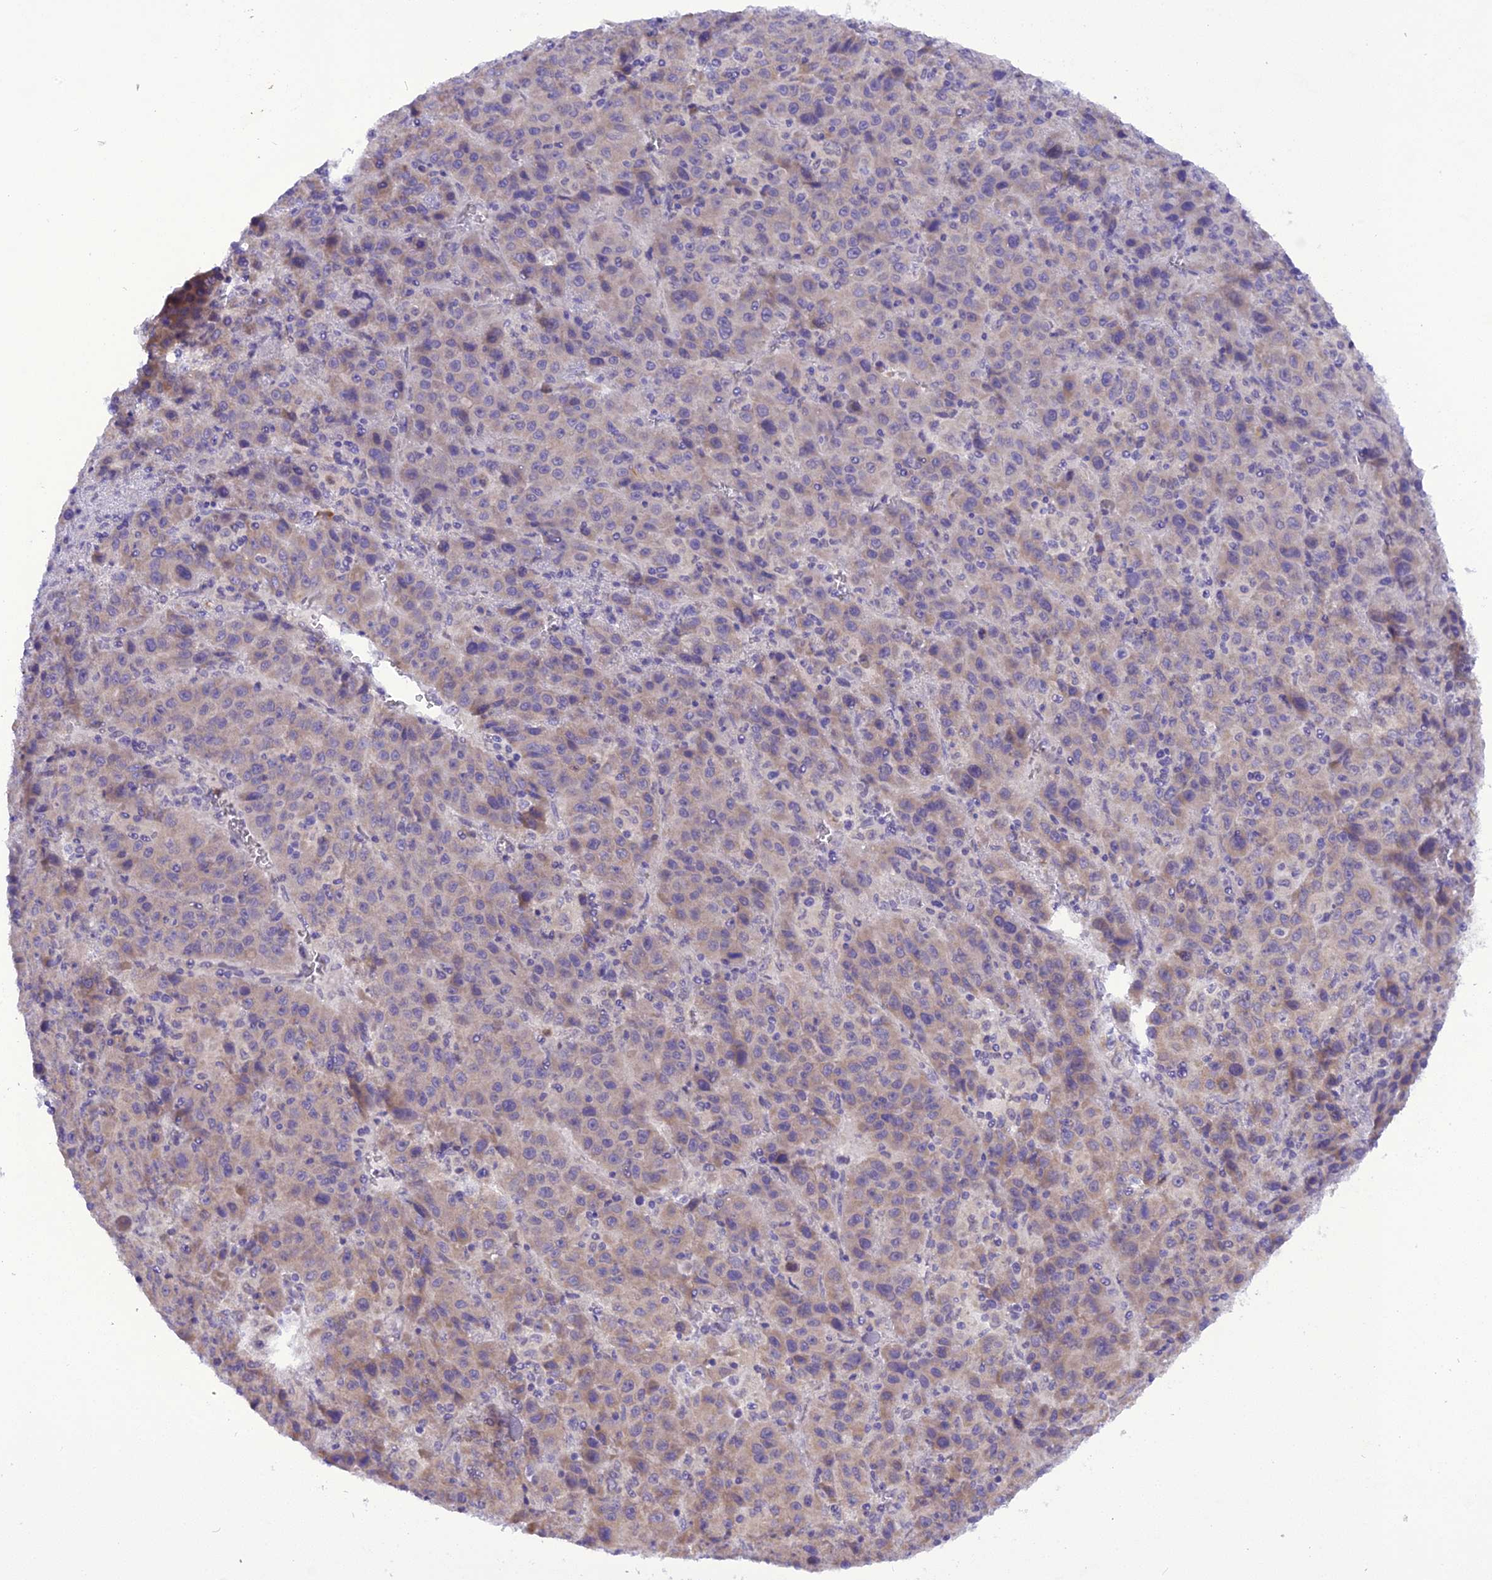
{"staining": {"intensity": "weak", "quantity": "<25%", "location": "cytoplasmic/membranous"}, "tissue": "liver cancer", "cell_type": "Tumor cells", "image_type": "cancer", "snomed": [{"axis": "morphology", "description": "Carcinoma, Hepatocellular, NOS"}, {"axis": "topography", "description": "Liver"}], "caption": "Immunohistochemistry (IHC) micrograph of liver cancer stained for a protein (brown), which exhibits no staining in tumor cells. (DAB immunohistochemistry with hematoxylin counter stain).", "gene": "TRIM3", "patient": {"sex": "female", "age": 53}}